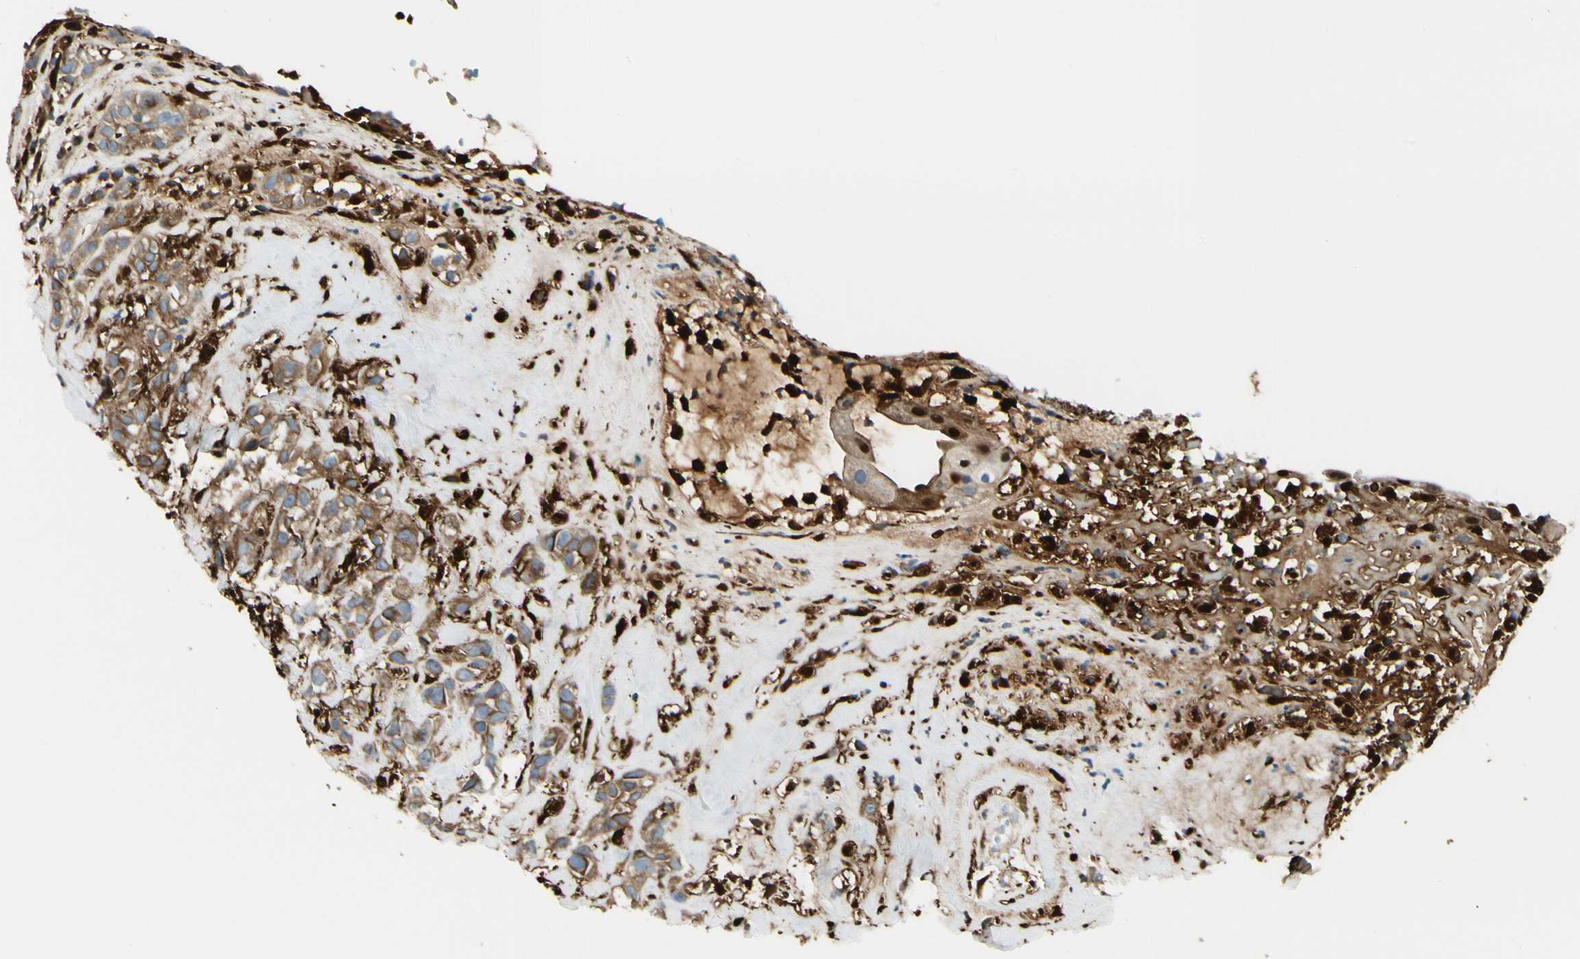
{"staining": {"intensity": "moderate", "quantity": ">75%", "location": "cytoplasmic/membranous"}, "tissue": "head and neck cancer", "cell_type": "Tumor cells", "image_type": "cancer", "snomed": [{"axis": "morphology", "description": "Squamous cell carcinoma, NOS"}, {"axis": "topography", "description": "Head-Neck"}], "caption": "Immunohistochemistry (IHC) staining of head and neck cancer (squamous cell carcinoma), which shows medium levels of moderate cytoplasmic/membranous expression in approximately >75% of tumor cells indicating moderate cytoplasmic/membranous protein expression. The staining was performed using DAB (3,3'-diaminobenzidine) (brown) for protein detection and nuclei were counterstained in hematoxylin (blue).", "gene": "FTH1", "patient": {"sex": "male", "age": 62}}